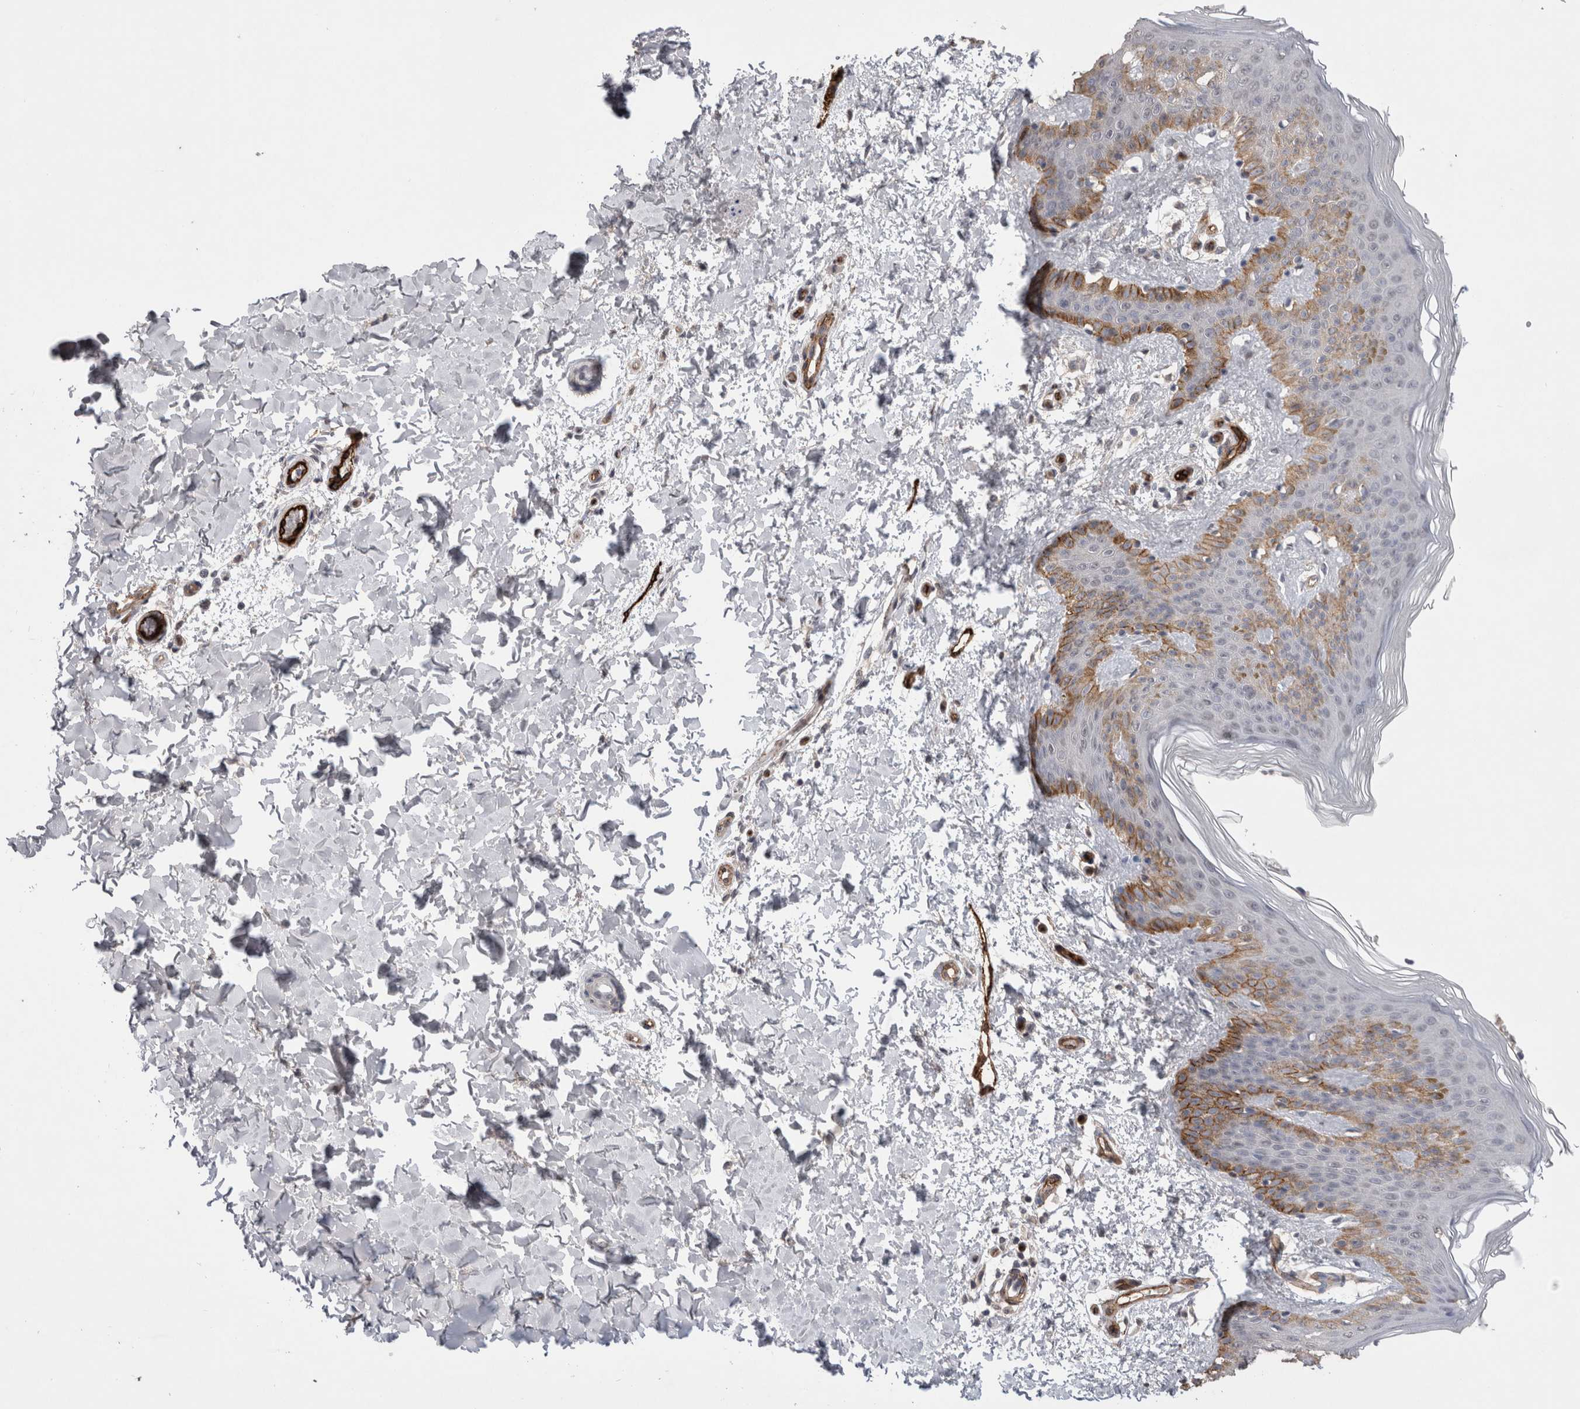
{"staining": {"intensity": "negative", "quantity": "none", "location": "none"}, "tissue": "skin", "cell_type": "Fibroblasts", "image_type": "normal", "snomed": [{"axis": "morphology", "description": "Normal tissue, NOS"}, {"axis": "morphology", "description": "Neoplasm, benign, NOS"}, {"axis": "topography", "description": "Skin"}, {"axis": "topography", "description": "Soft tissue"}], "caption": "Immunohistochemistry (IHC) photomicrograph of benign skin: human skin stained with DAB exhibits no significant protein staining in fibroblasts.", "gene": "CDH13", "patient": {"sex": "male", "age": 26}}